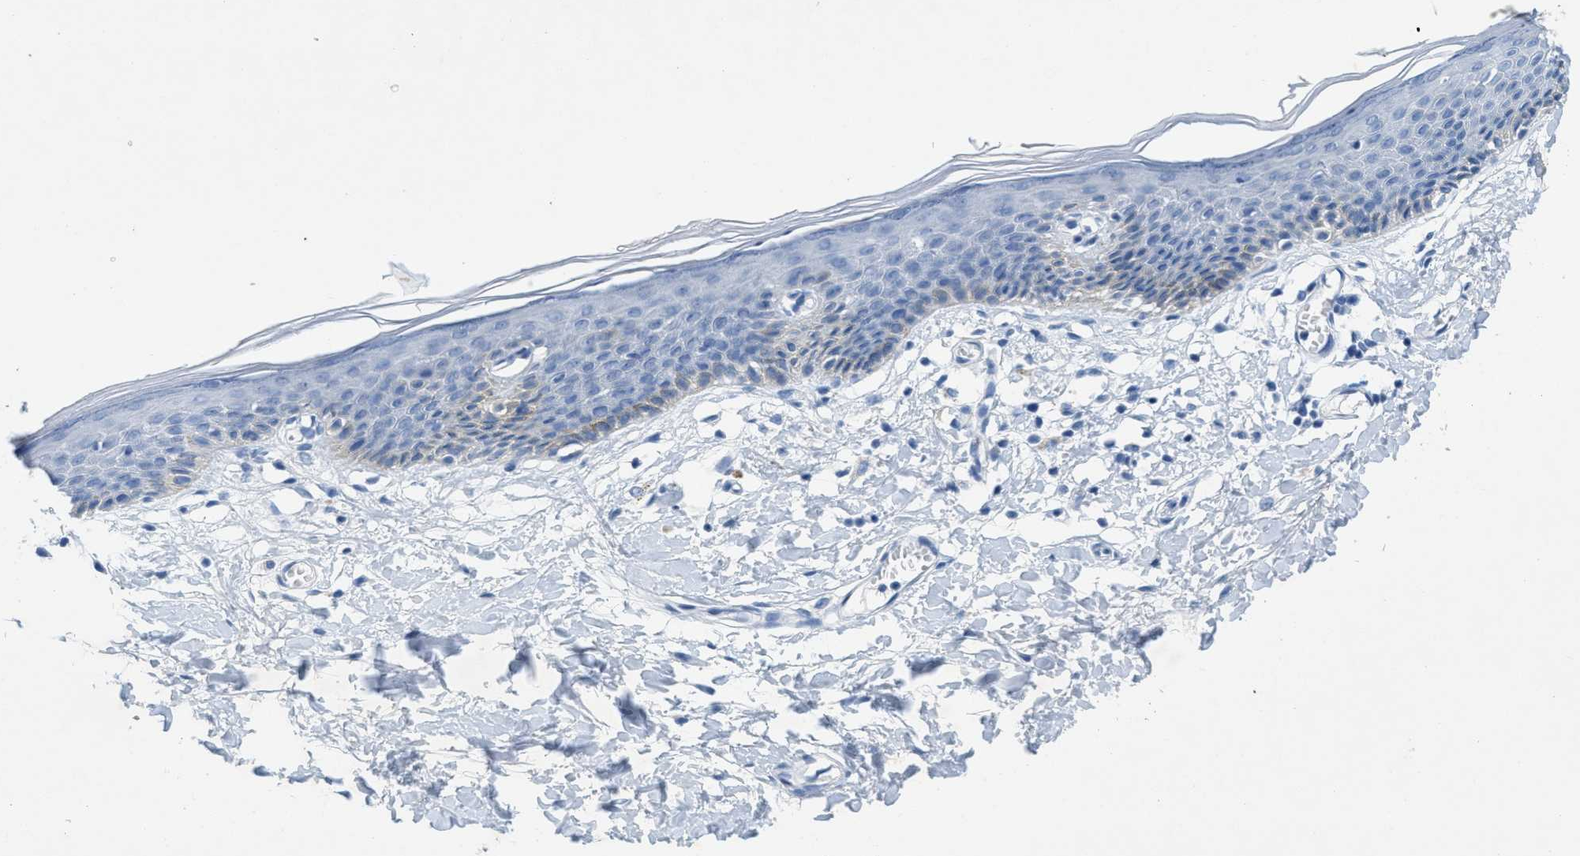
{"staining": {"intensity": "negative", "quantity": "none", "location": "none"}, "tissue": "skin", "cell_type": "Epidermal cells", "image_type": "normal", "snomed": [{"axis": "morphology", "description": "Normal tissue, NOS"}, {"axis": "topography", "description": "Vulva"}], "caption": "Immunohistochemical staining of benign skin reveals no significant staining in epidermal cells.", "gene": "GPM6A", "patient": {"sex": "female", "age": 54}}